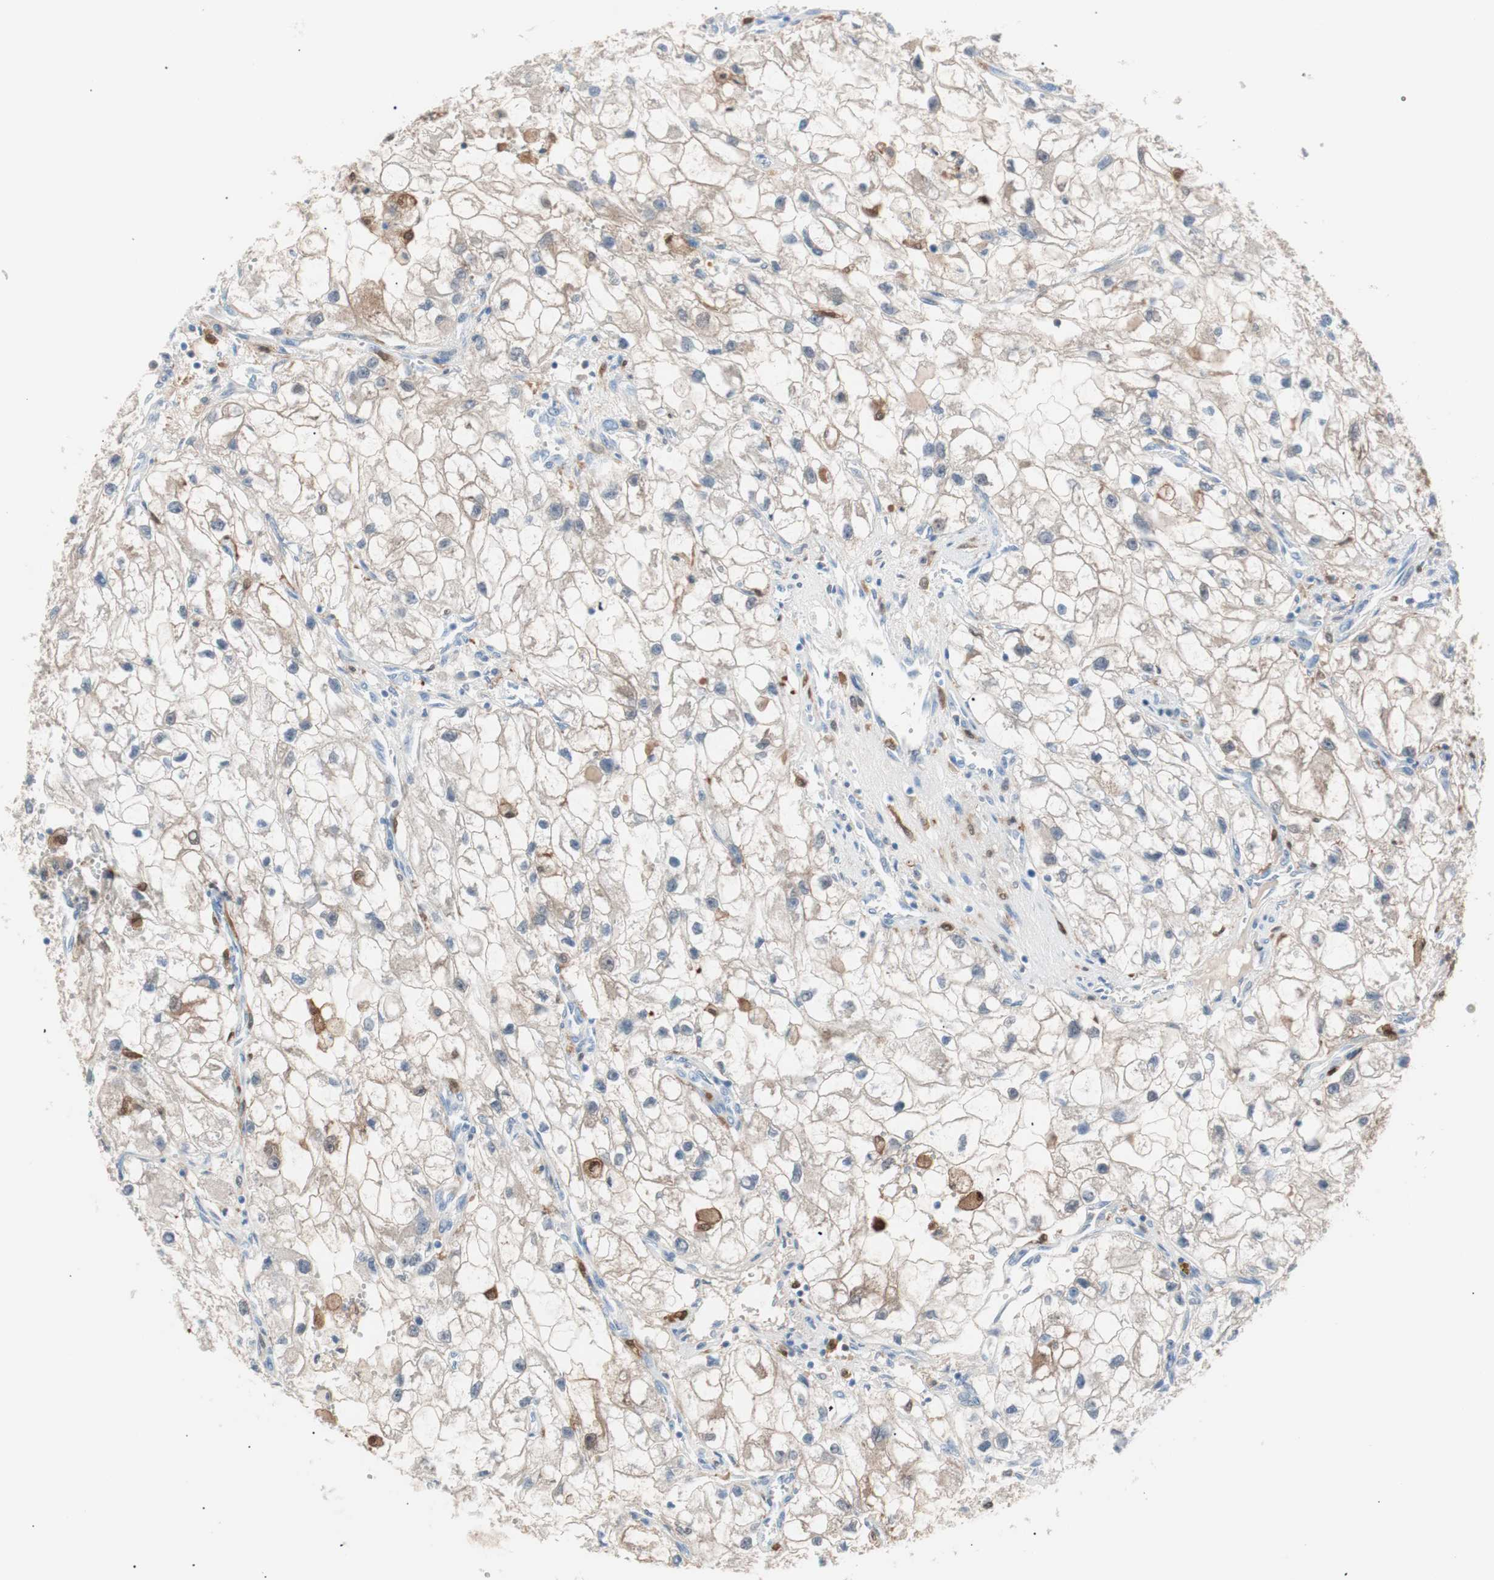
{"staining": {"intensity": "weak", "quantity": ">75%", "location": "cytoplasmic/membranous"}, "tissue": "renal cancer", "cell_type": "Tumor cells", "image_type": "cancer", "snomed": [{"axis": "morphology", "description": "Adenocarcinoma, NOS"}, {"axis": "topography", "description": "Kidney"}], "caption": "Adenocarcinoma (renal) tissue demonstrates weak cytoplasmic/membranous expression in approximately >75% of tumor cells, visualized by immunohistochemistry.", "gene": "IL18", "patient": {"sex": "female", "age": 70}}